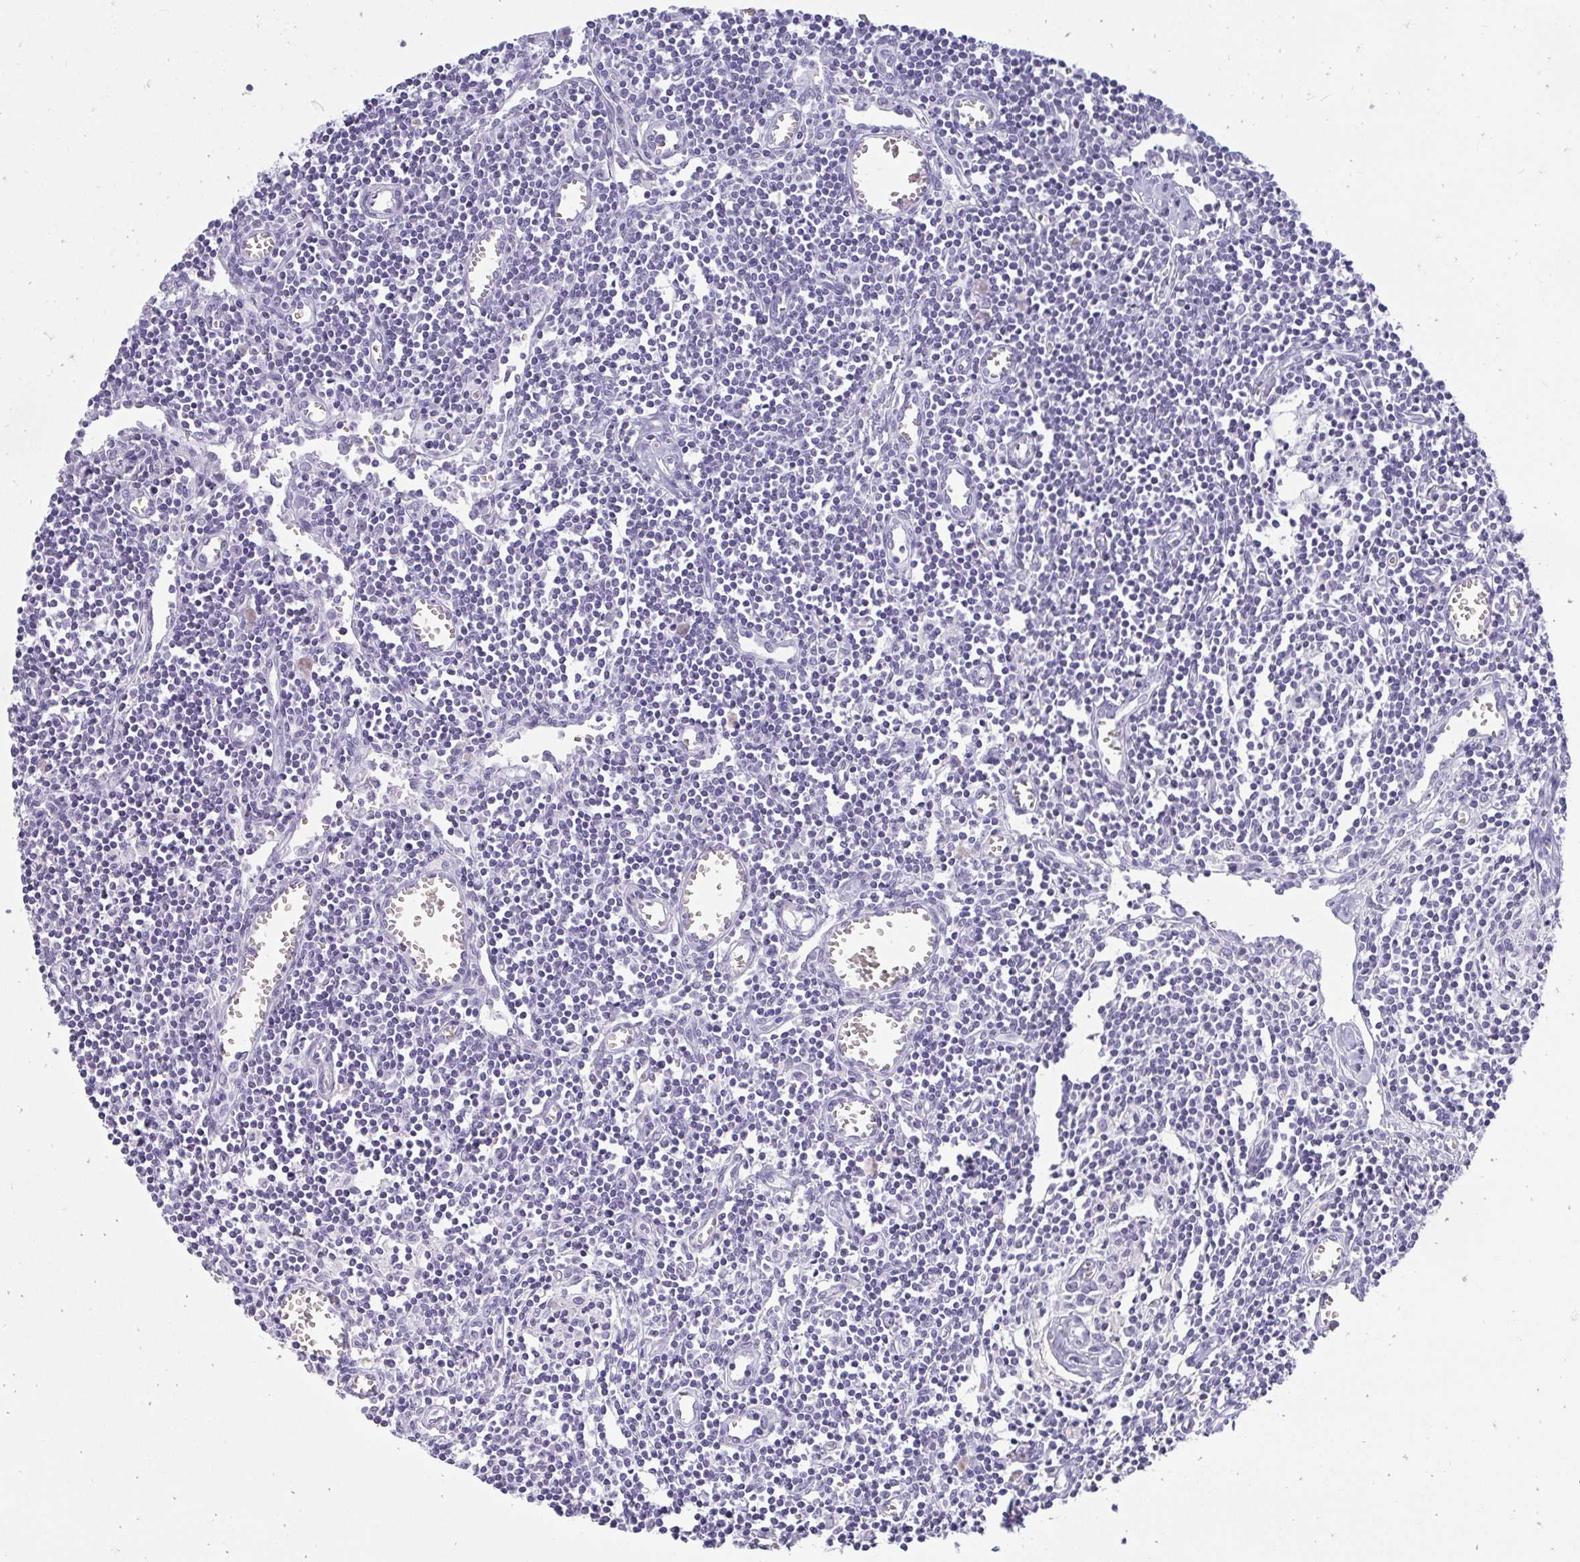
{"staining": {"intensity": "negative", "quantity": "none", "location": "none"}, "tissue": "lymph node", "cell_type": "Germinal center cells", "image_type": "normal", "snomed": [{"axis": "morphology", "description": "Normal tissue, NOS"}, {"axis": "topography", "description": "Lymph node"}], "caption": "Immunohistochemistry (IHC) photomicrograph of normal lymph node: human lymph node stained with DAB (3,3'-diaminobenzidine) demonstrates no significant protein expression in germinal center cells. Nuclei are stained in blue.", "gene": "PLA2G1B", "patient": {"sex": "male", "age": 66}}